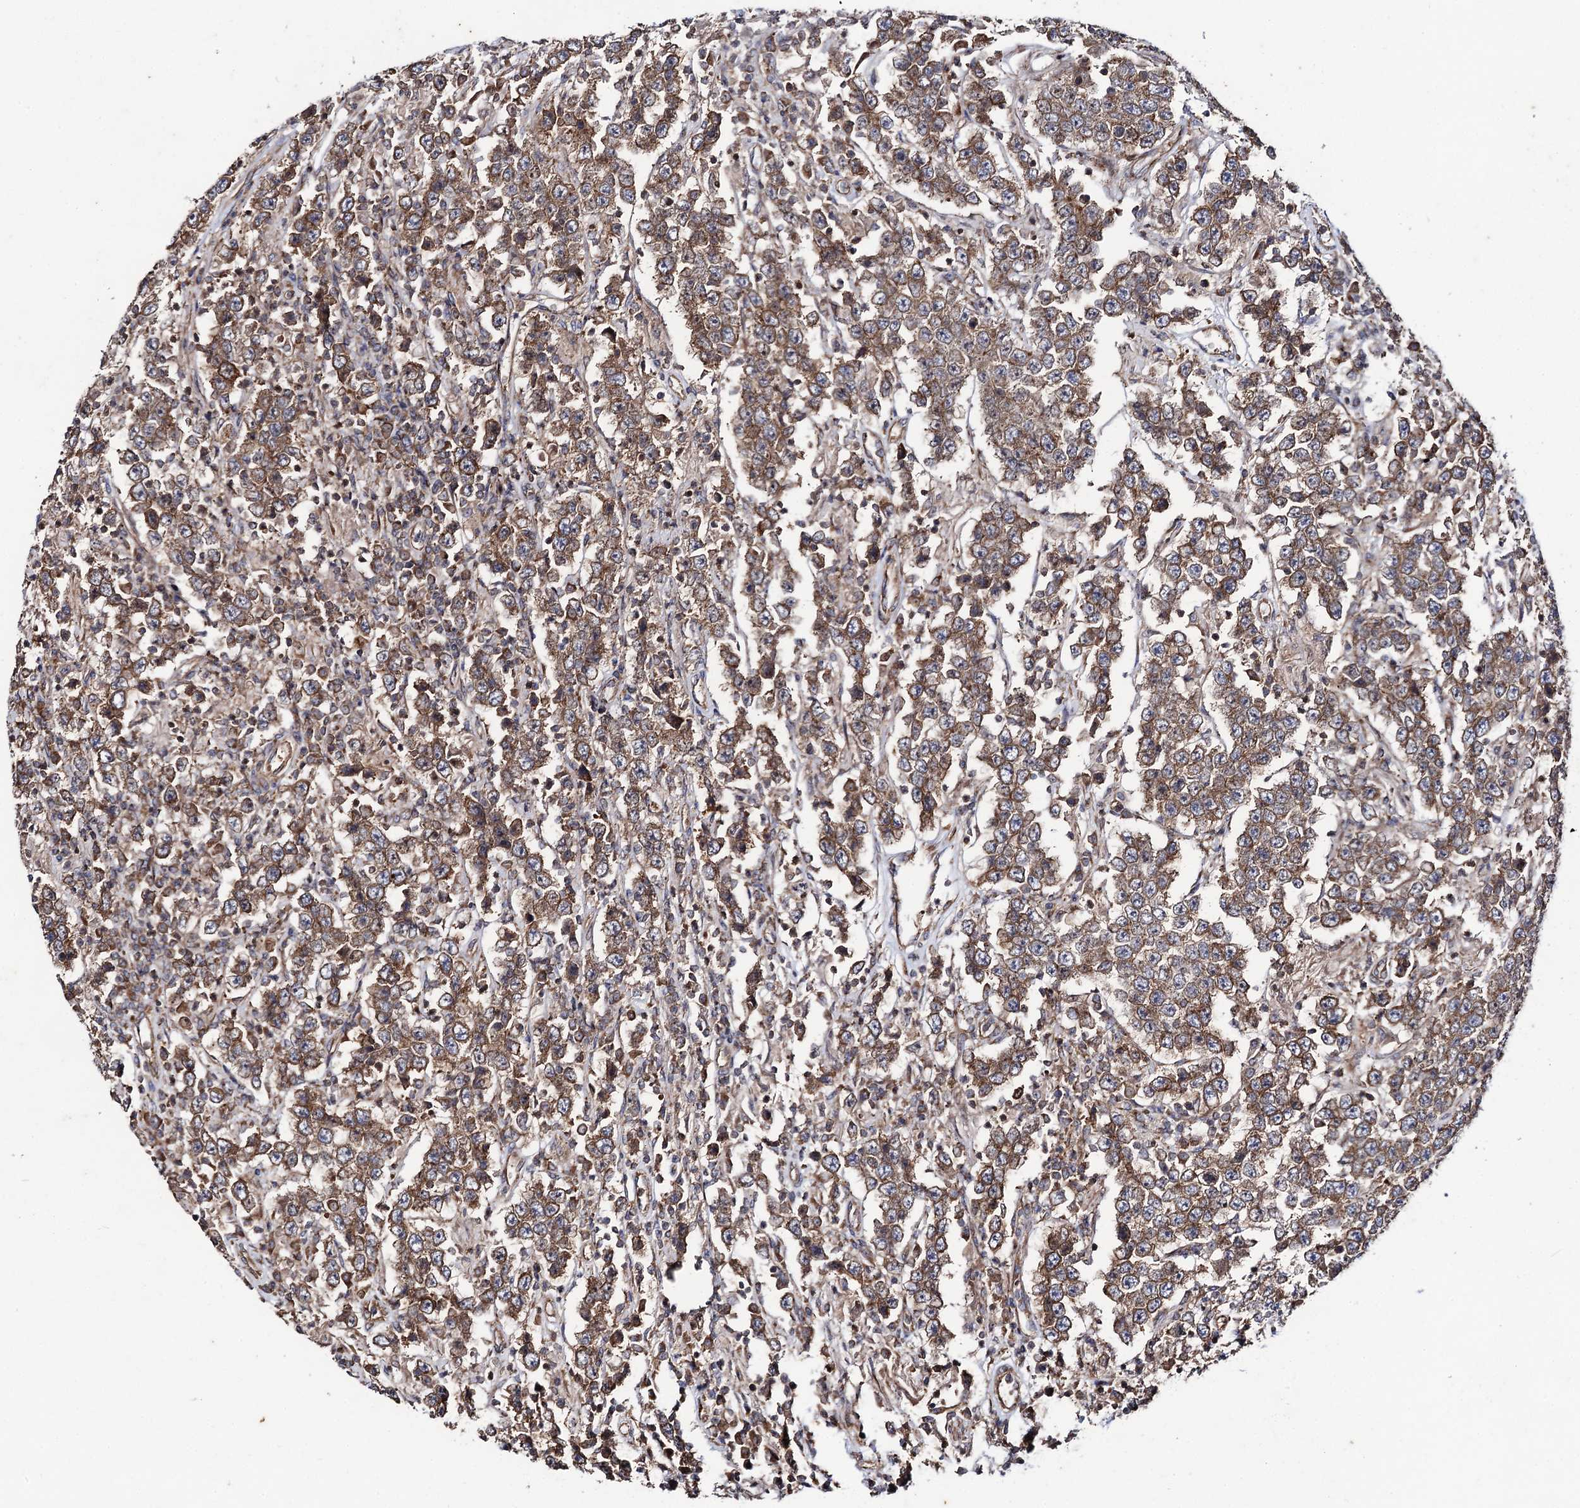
{"staining": {"intensity": "moderate", "quantity": ">75%", "location": "cytoplasmic/membranous"}, "tissue": "testis cancer", "cell_type": "Tumor cells", "image_type": "cancer", "snomed": [{"axis": "morphology", "description": "Normal tissue, NOS"}, {"axis": "morphology", "description": "Urothelial carcinoma, High grade"}, {"axis": "morphology", "description": "Seminoma, NOS"}, {"axis": "morphology", "description": "Carcinoma, Embryonal, NOS"}, {"axis": "topography", "description": "Urinary bladder"}, {"axis": "topography", "description": "Testis"}], "caption": "Embryonal carcinoma (testis) was stained to show a protein in brown. There is medium levels of moderate cytoplasmic/membranous positivity in approximately >75% of tumor cells. The staining was performed using DAB (3,3'-diaminobenzidine), with brown indicating positive protein expression. Nuclei are stained blue with hematoxylin.", "gene": "DYDC1", "patient": {"sex": "male", "age": 41}}